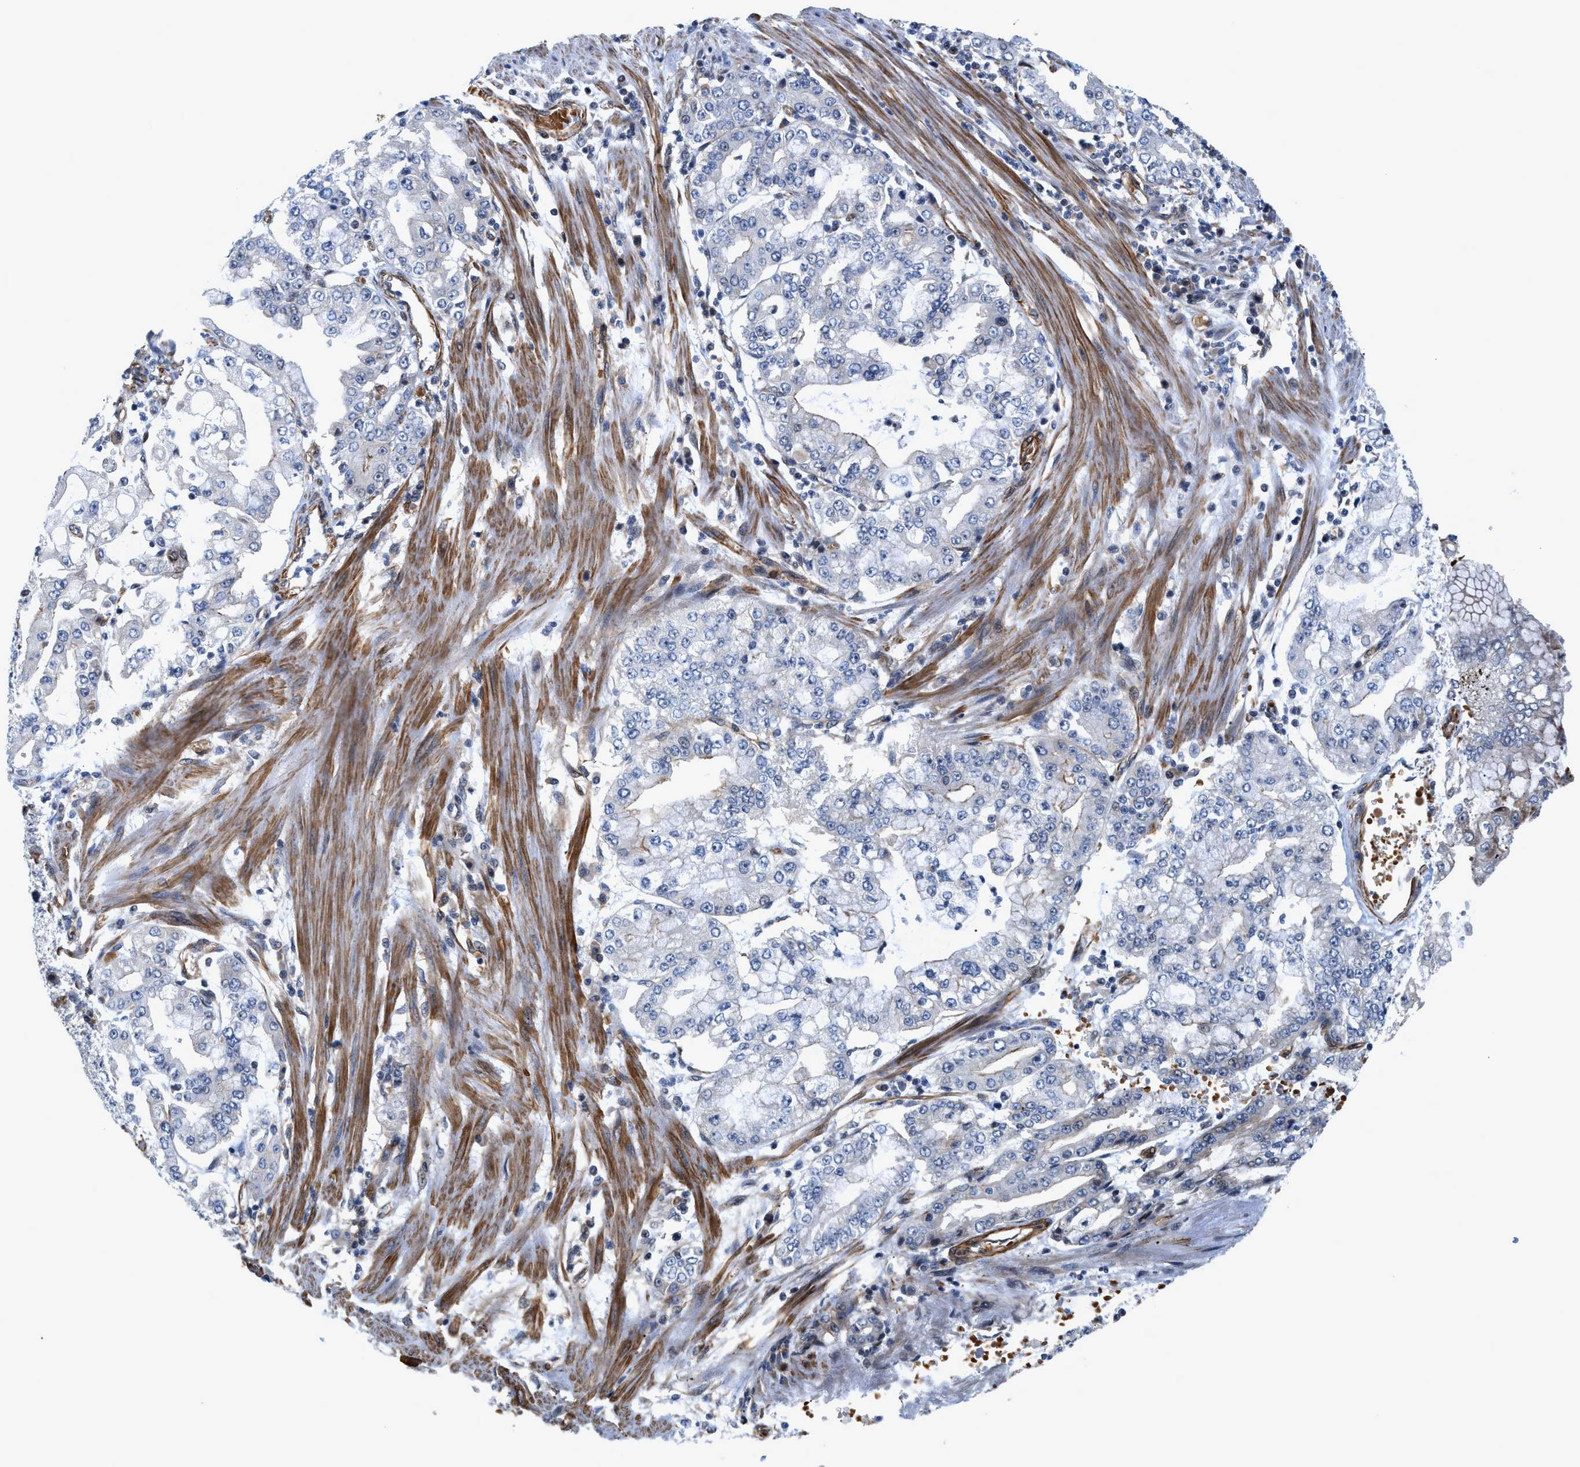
{"staining": {"intensity": "negative", "quantity": "none", "location": "none"}, "tissue": "stomach cancer", "cell_type": "Tumor cells", "image_type": "cancer", "snomed": [{"axis": "morphology", "description": "Adenocarcinoma, NOS"}, {"axis": "topography", "description": "Stomach"}], "caption": "Tumor cells show no significant staining in stomach cancer.", "gene": "GPRASP2", "patient": {"sex": "male", "age": 76}}